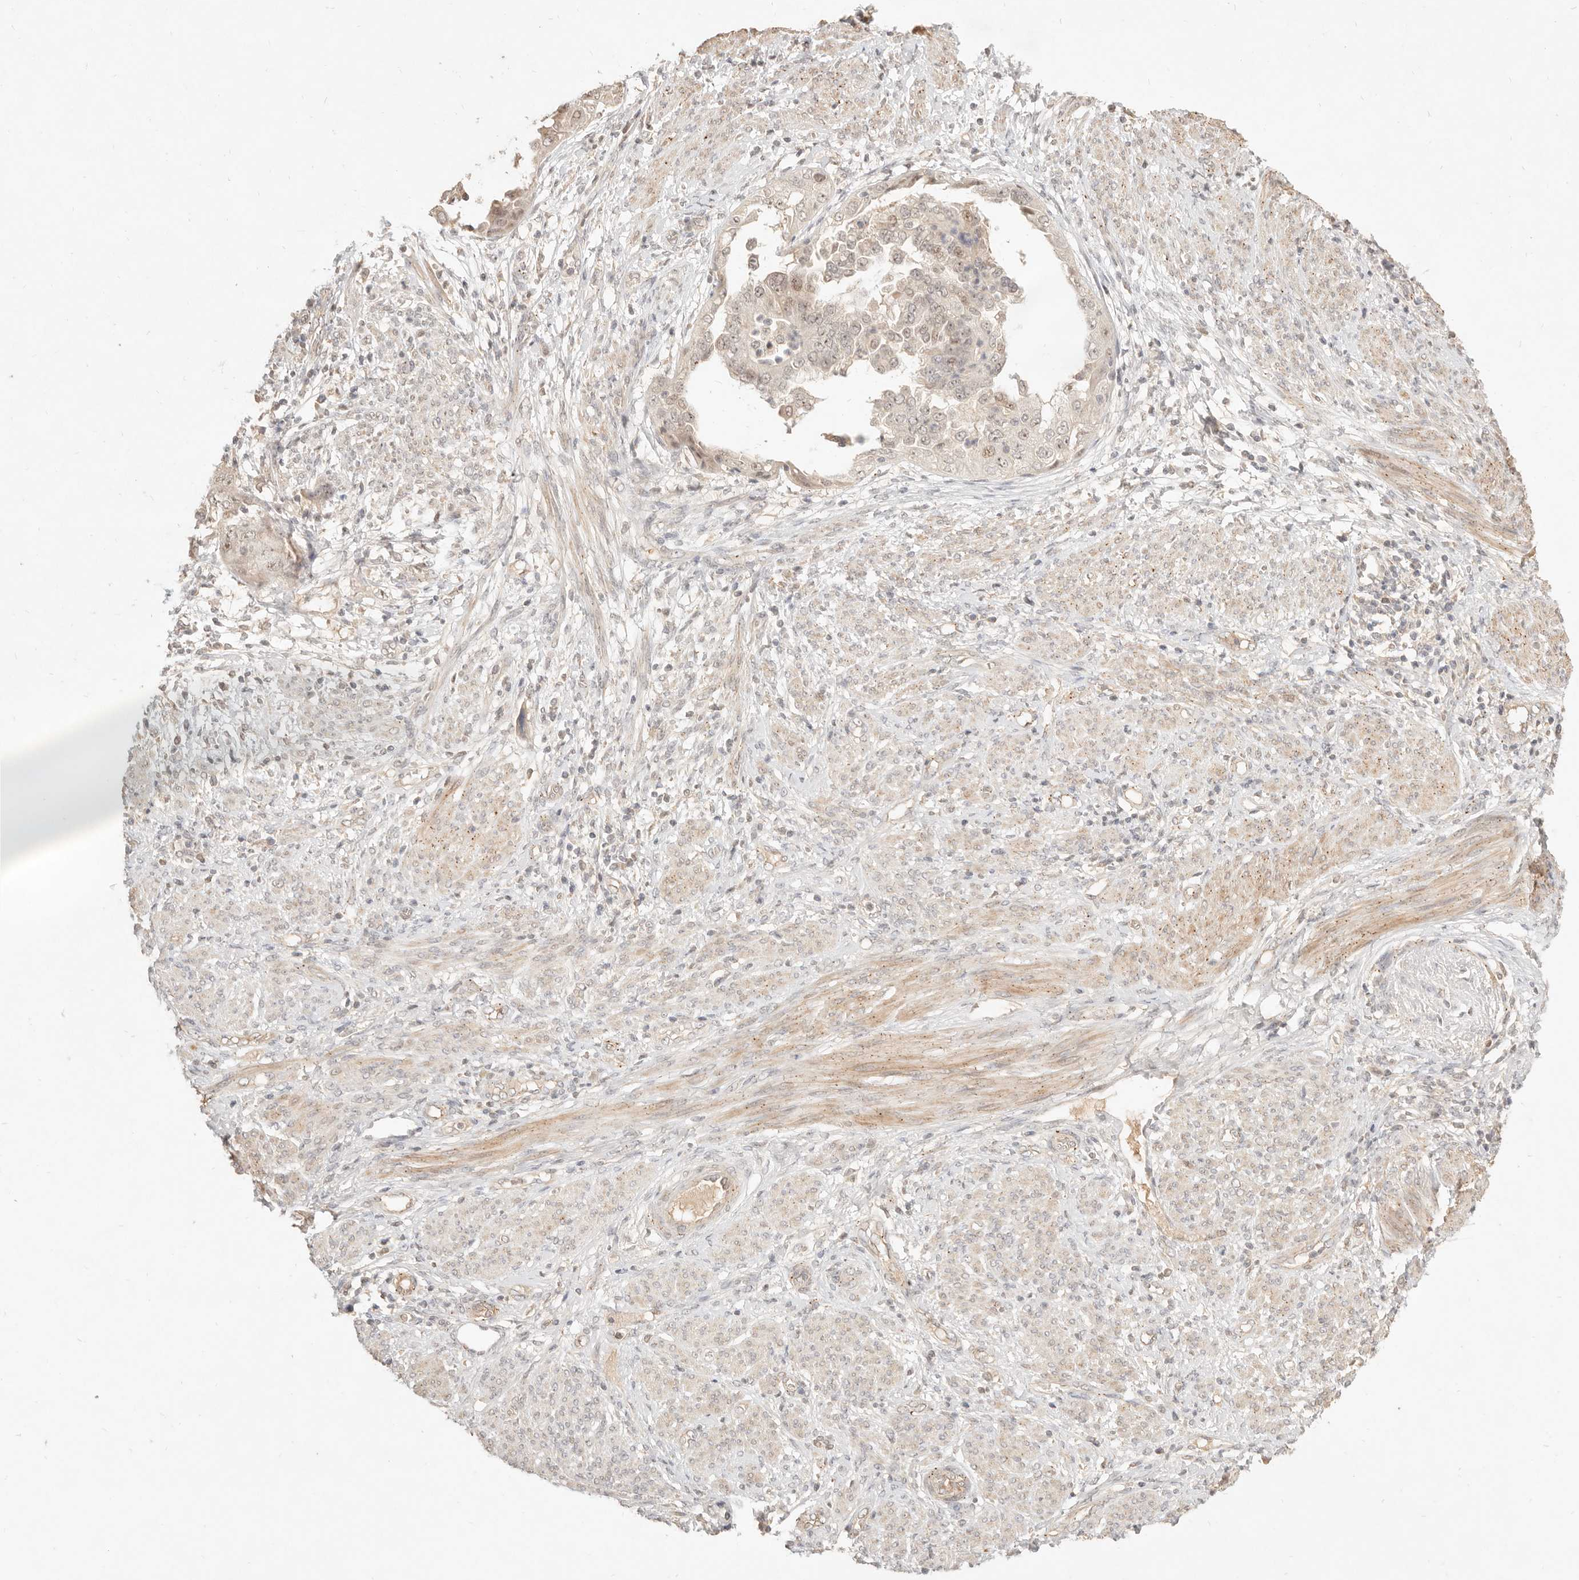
{"staining": {"intensity": "weak", "quantity": ">75%", "location": "nuclear"}, "tissue": "endometrial cancer", "cell_type": "Tumor cells", "image_type": "cancer", "snomed": [{"axis": "morphology", "description": "Adenocarcinoma, NOS"}, {"axis": "topography", "description": "Endometrium"}], "caption": "IHC image of human adenocarcinoma (endometrial) stained for a protein (brown), which displays low levels of weak nuclear expression in about >75% of tumor cells.", "gene": "MEP1A", "patient": {"sex": "female", "age": 85}}